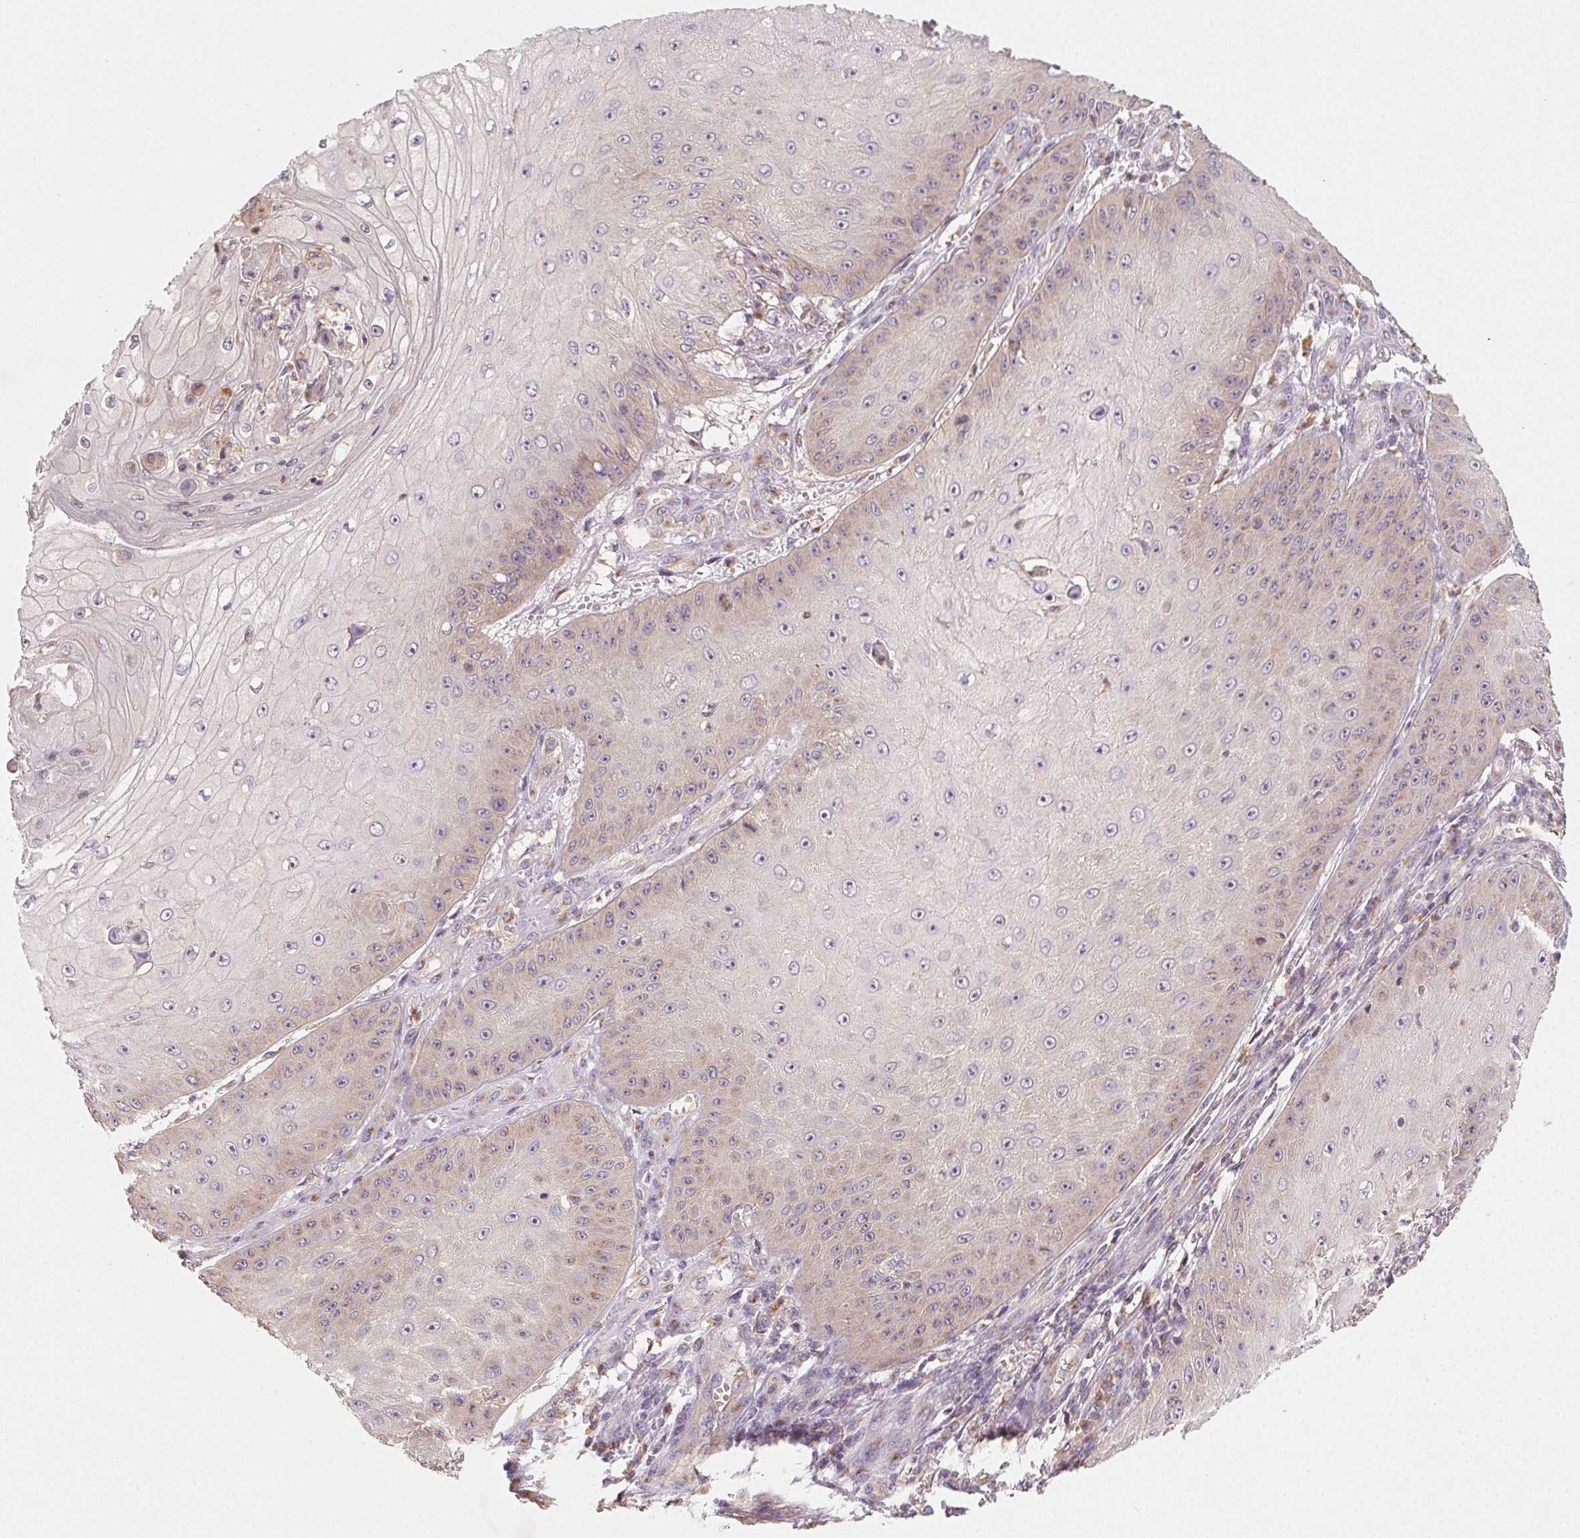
{"staining": {"intensity": "weak", "quantity": "25%-75%", "location": "cytoplasmic/membranous"}, "tissue": "skin cancer", "cell_type": "Tumor cells", "image_type": "cancer", "snomed": [{"axis": "morphology", "description": "Squamous cell carcinoma, NOS"}, {"axis": "topography", "description": "Skin"}], "caption": "Protein staining by immunohistochemistry (IHC) exhibits weak cytoplasmic/membranous expression in approximately 25%-75% of tumor cells in squamous cell carcinoma (skin). The staining was performed using DAB (3,3'-diaminobenzidine), with brown indicating positive protein expression. Nuclei are stained blue with hematoxylin.", "gene": "AP1S1", "patient": {"sex": "male", "age": 70}}